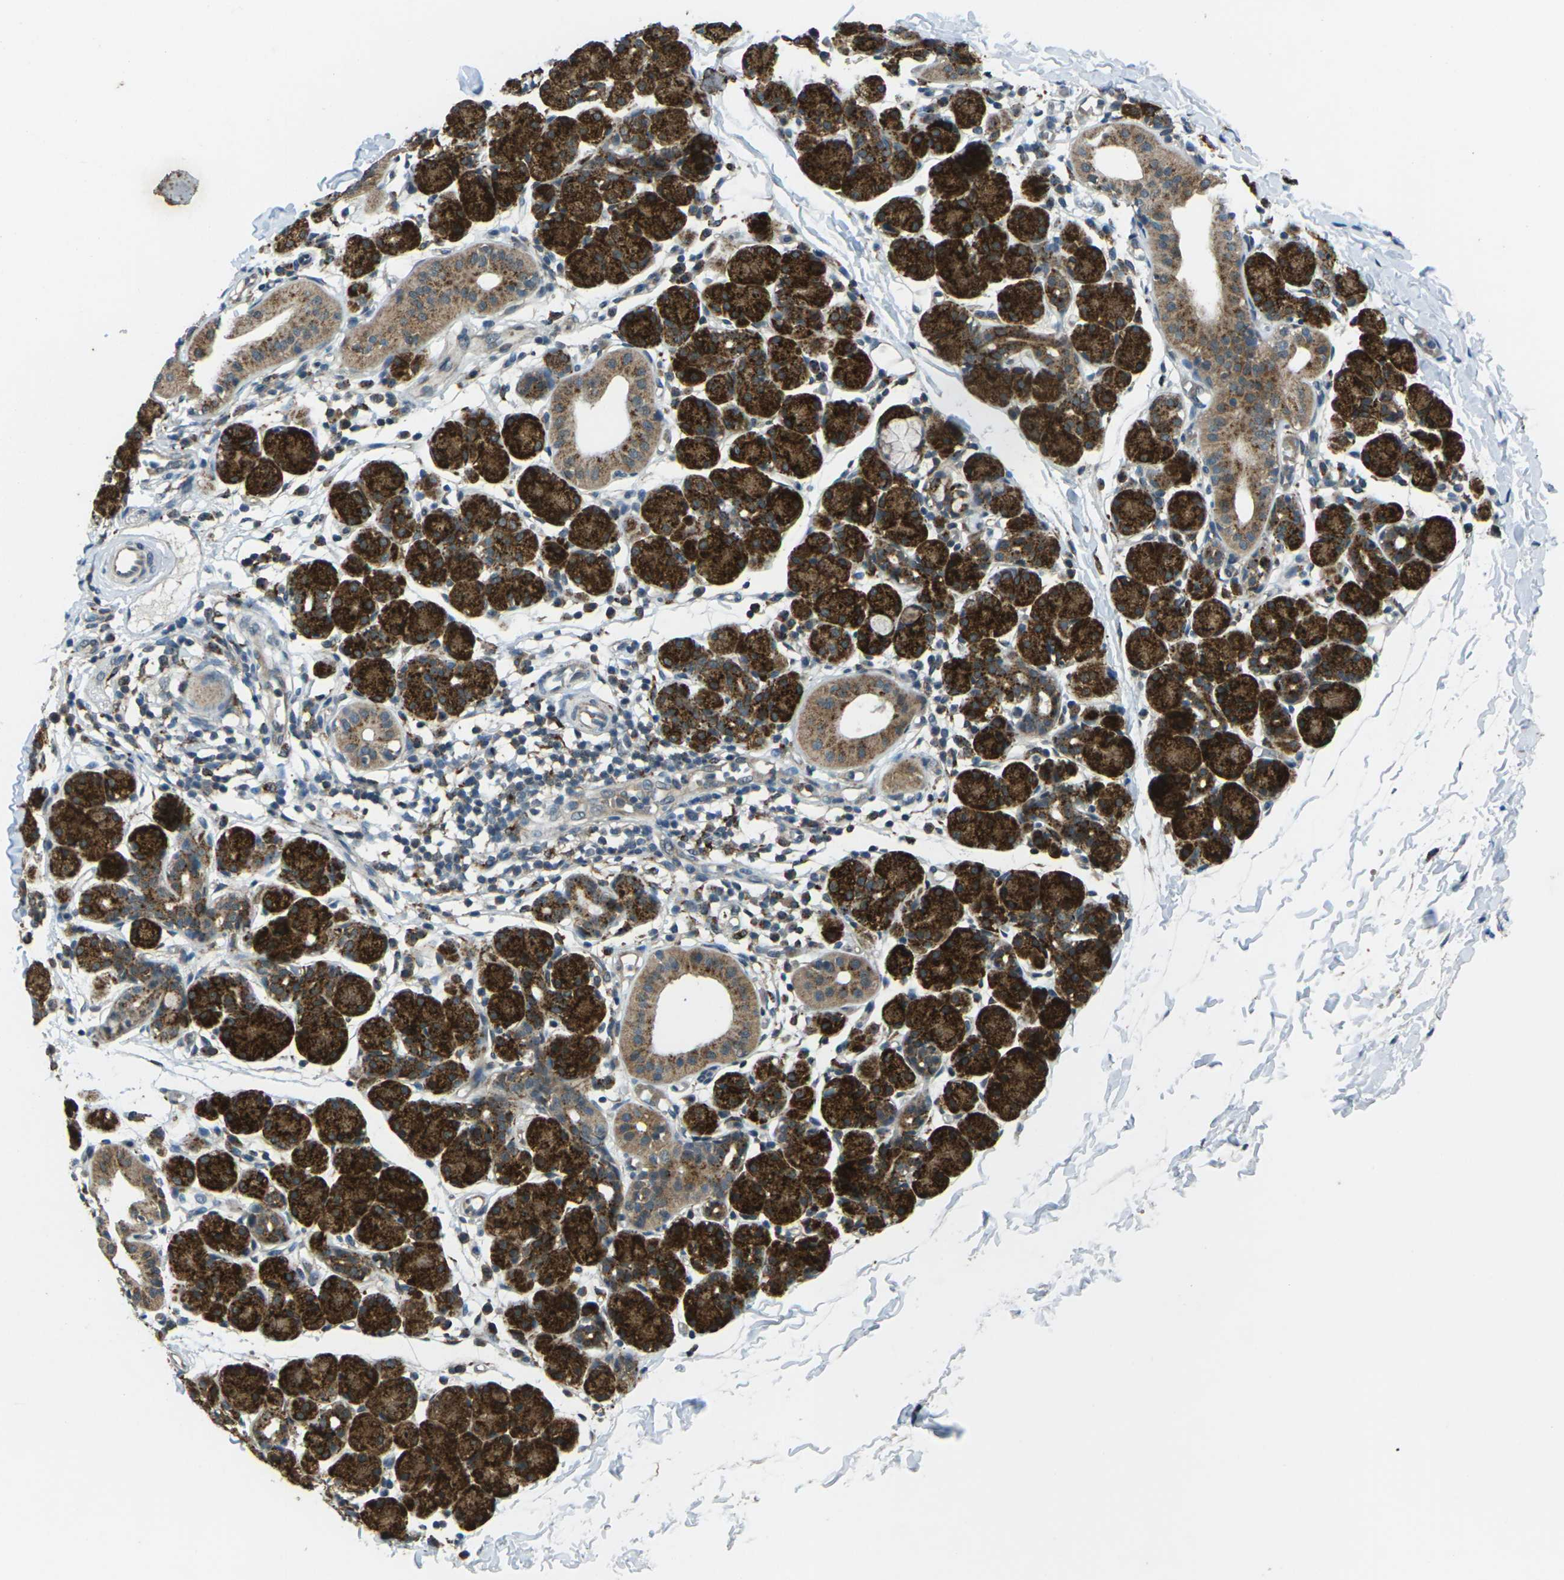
{"staining": {"intensity": "strong", "quantity": ">75%", "location": "cytoplasmic/membranous"}, "tissue": "salivary gland", "cell_type": "Glandular cells", "image_type": "normal", "snomed": [{"axis": "morphology", "description": "Normal tissue, NOS"}, {"axis": "morphology", "description": "Inflammation, NOS"}, {"axis": "topography", "description": "Lymph node"}, {"axis": "topography", "description": "Salivary gland"}], "caption": "Immunohistochemistry (IHC) of benign salivary gland demonstrates high levels of strong cytoplasmic/membranous positivity in approximately >75% of glandular cells. The staining was performed using DAB, with brown indicating positive protein expression. Nuclei are stained blue with hematoxylin.", "gene": "SLC31A2", "patient": {"sex": "male", "age": 3}}